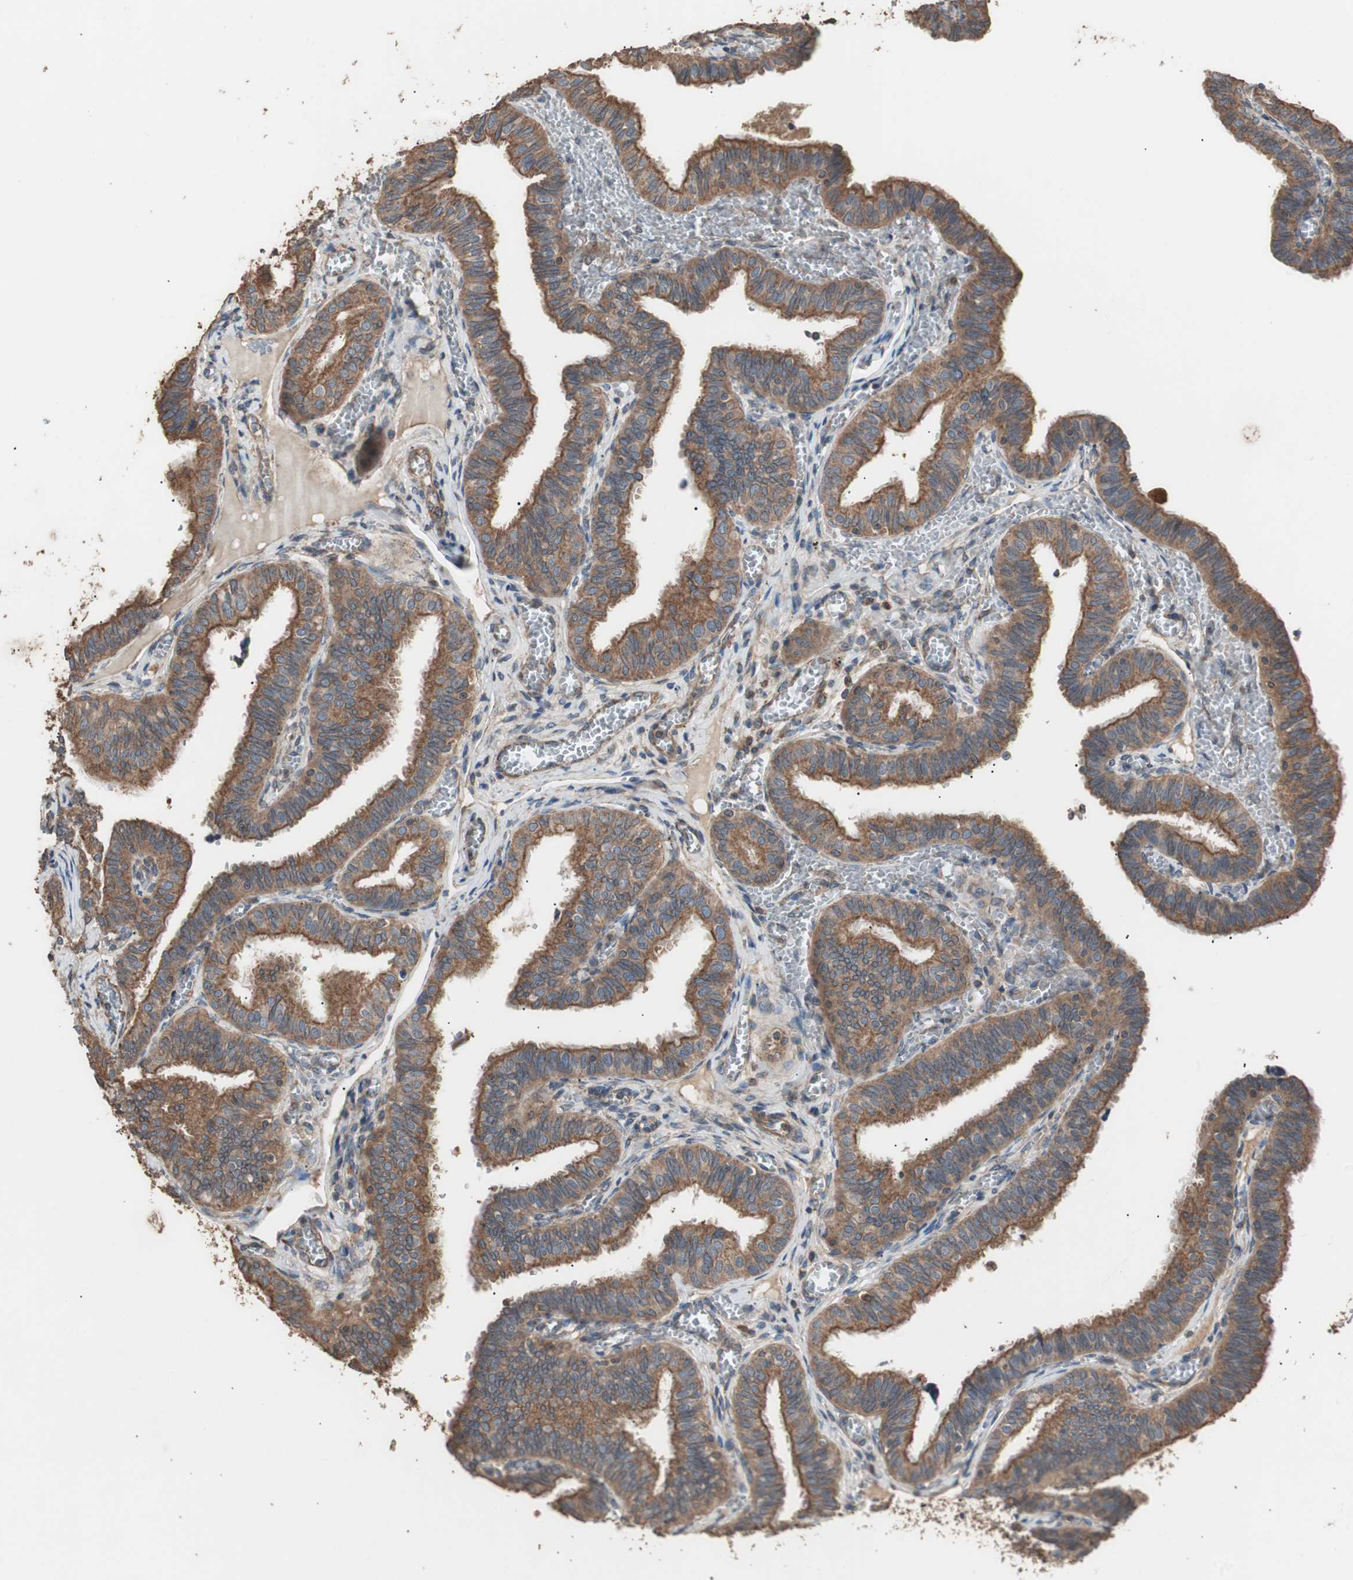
{"staining": {"intensity": "moderate", "quantity": ">75%", "location": "cytoplasmic/membranous"}, "tissue": "fallopian tube", "cell_type": "Glandular cells", "image_type": "normal", "snomed": [{"axis": "morphology", "description": "Normal tissue, NOS"}, {"axis": "topography", "description": "Fallopian tube"}], "caption": "Moderate cytoplasmic/membranous protein staining is identified in approximately >75% of glandular cells in fallopian tube. (DAB = brown stain, brightfield microscopy at high magnification).", "gene": "LZTS1", "patient": {"sex": "female", "age": 46}}